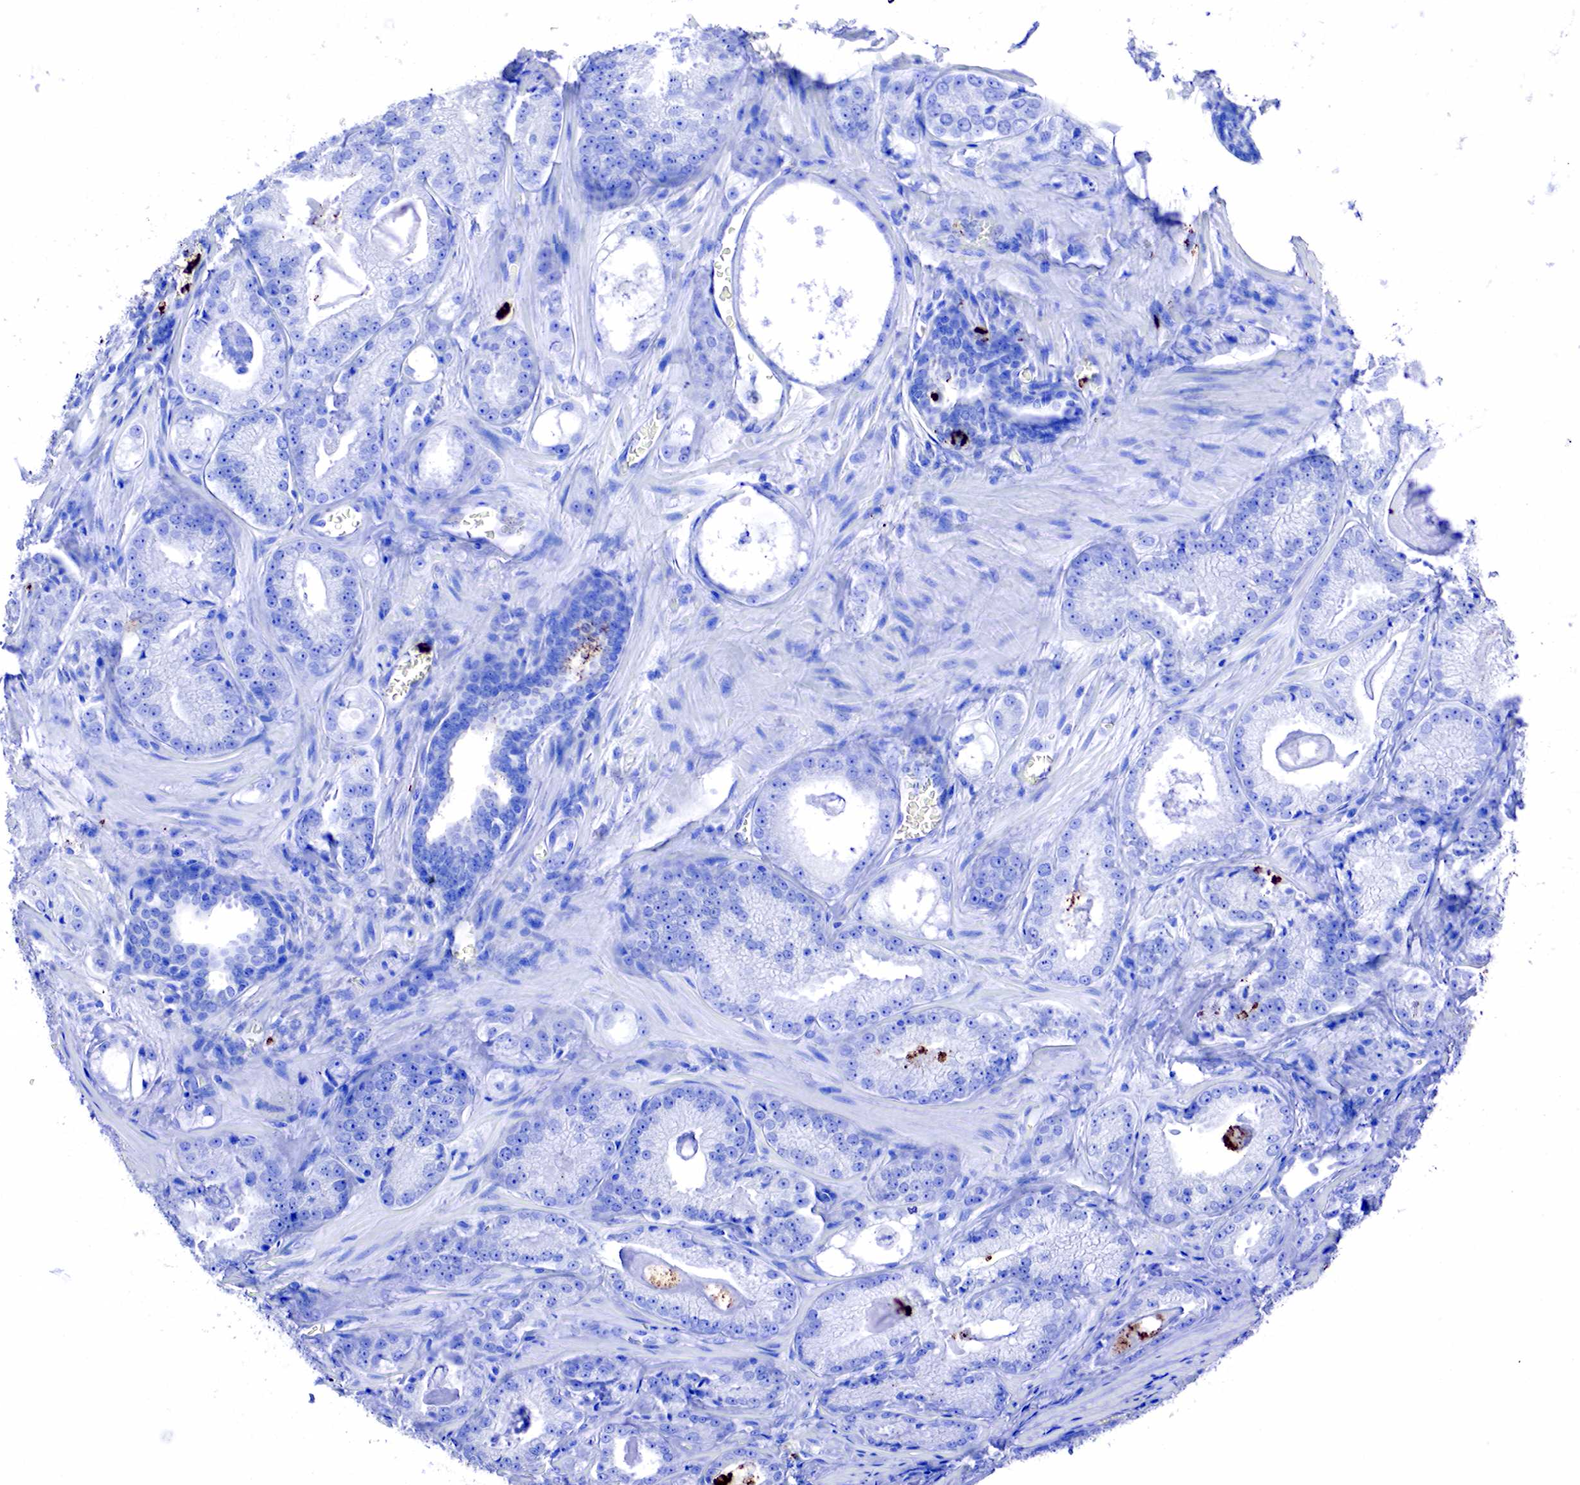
{"staining": {"intensity": "negative", "quantity": "none", "location": "none"}, "tissue": "prostate cancer", "cell_type": "Tumor cells", "image_type": "cancer", "snomed": [{"axis": "morphology", "description": "Adenocarcinoma, Medium grade"}, {"axis": "topography", "description": "Prostate"}], "caption": "An immunohistochemistry (IHC) image of adenocarcinoma (medium-grade) (prostate) is shown. There is no staining in tumor cells of adenocarcinoma (medium-grade) (prostate).", "gene": "FUT4", "patient": {"sex": "male", "age": 68}}